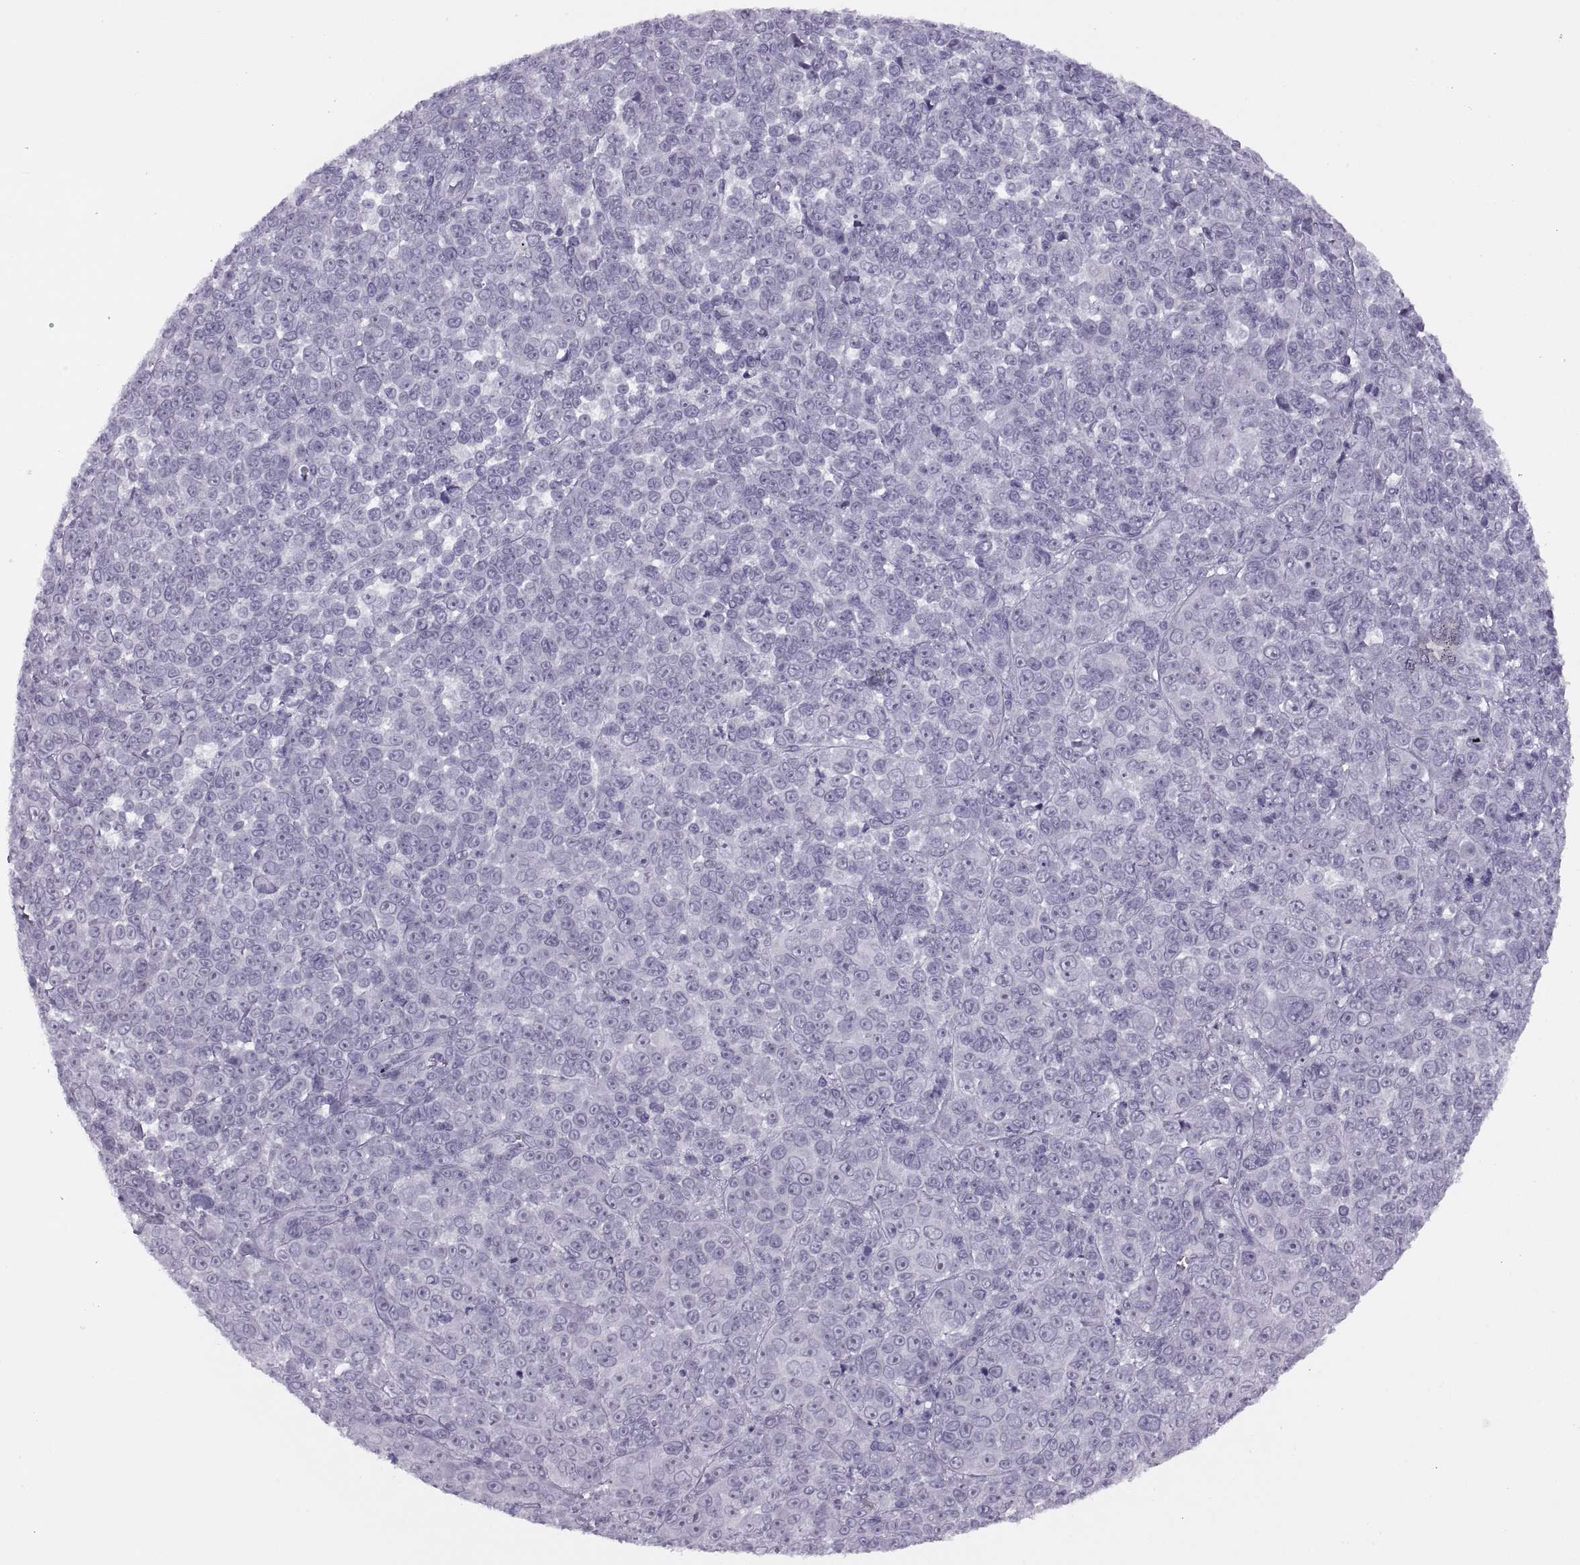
{"staining": {"intensity": "negative", "quantity": "none", "location": "none"}, "tissue": "melanoma", "cell_type": "Tumor cells", "image_type": "cancer", "snomed": [{"axis": "morphology", "description": "Malignant melanoma, NOS"}, {"axis": "topography", "description": "Skin"}], "caption": "An image of malignant melanoma stained for a protein displays no brown staining in tumor cells.", "gene": "FAM24A", "patient": {"sex": "female", "age": 95}}